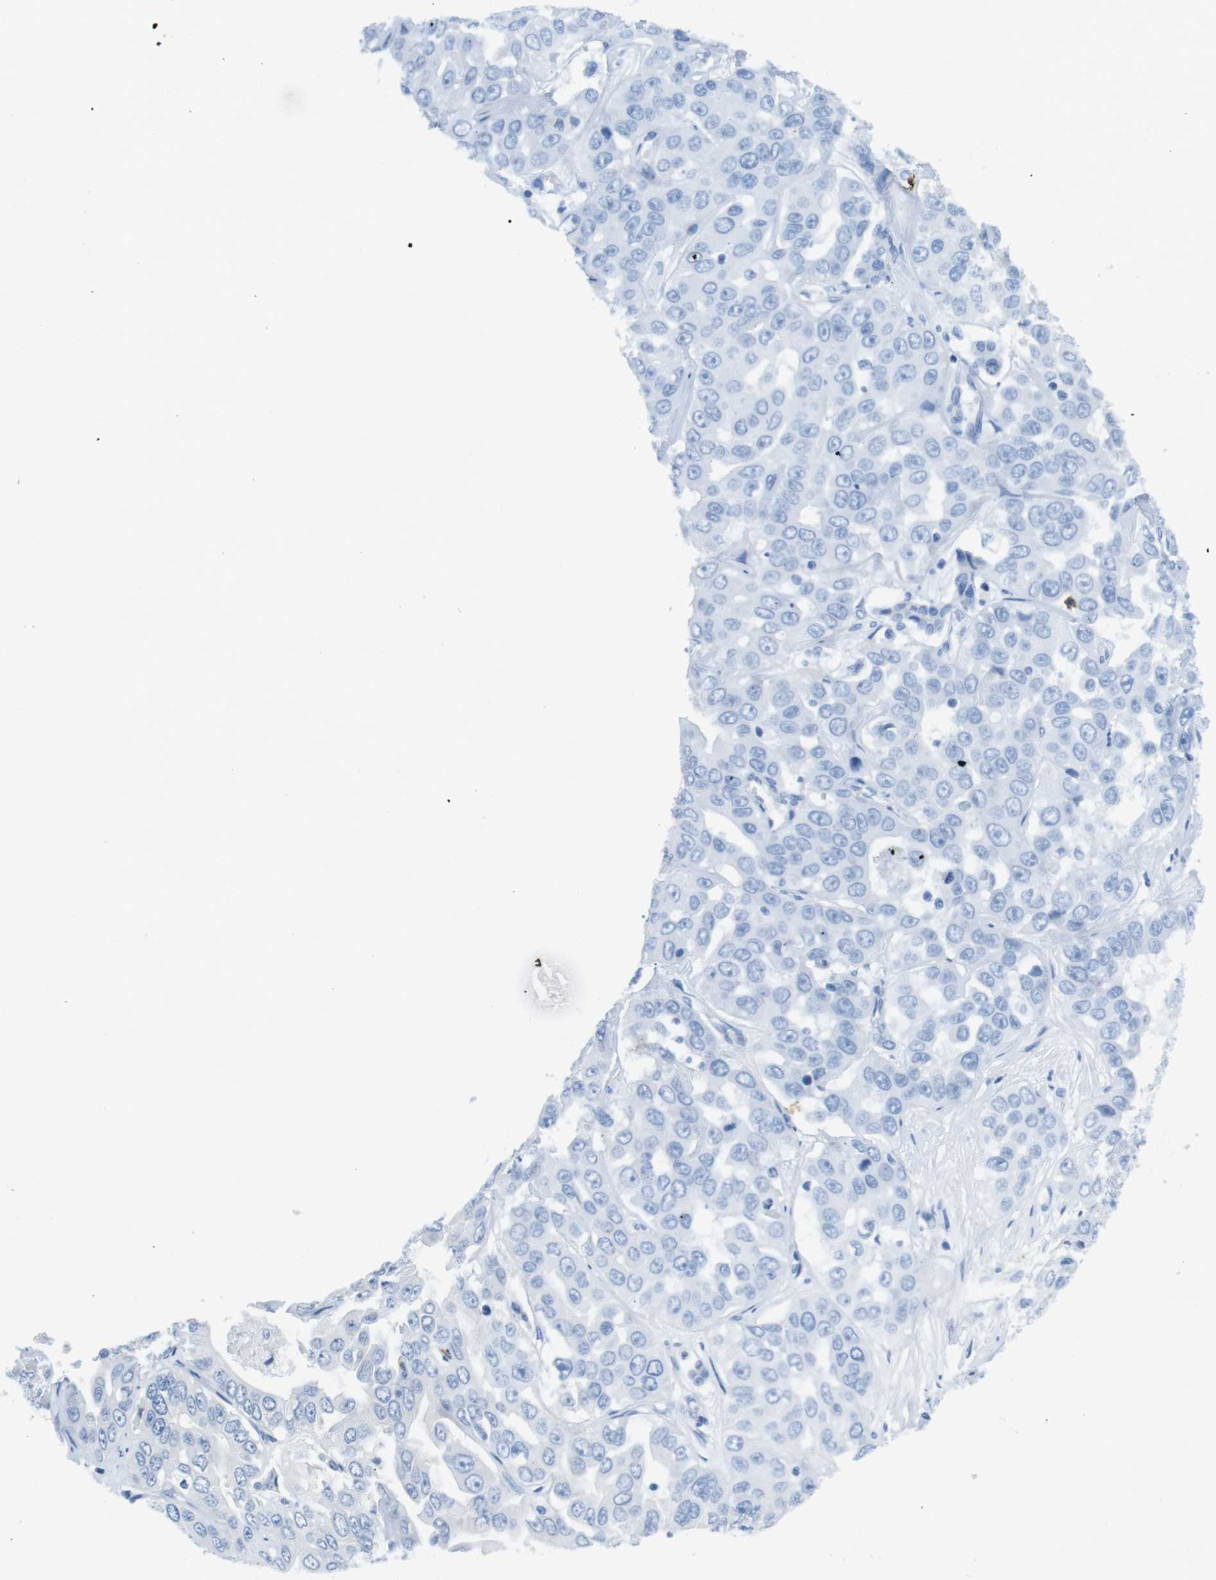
{"staining": {"intensity": "negative", "quantity": "none", "location": "none"}, "tissue": "liver cancer", "cell_type": "Tumor cells", "image_type": "cancer", "snomed": [{"axis": "morphology", "description": "Cholangiocarcinoma"}, {"axis": "topography", "description": "Liver"}], "caption": "Liver cancer (cholangiocarcinoma) stained for a protein using IHC reveals no positivity tumor cells.", "gene": "TNFRSF4", "patient": {"sex": "female", "age": 52}}